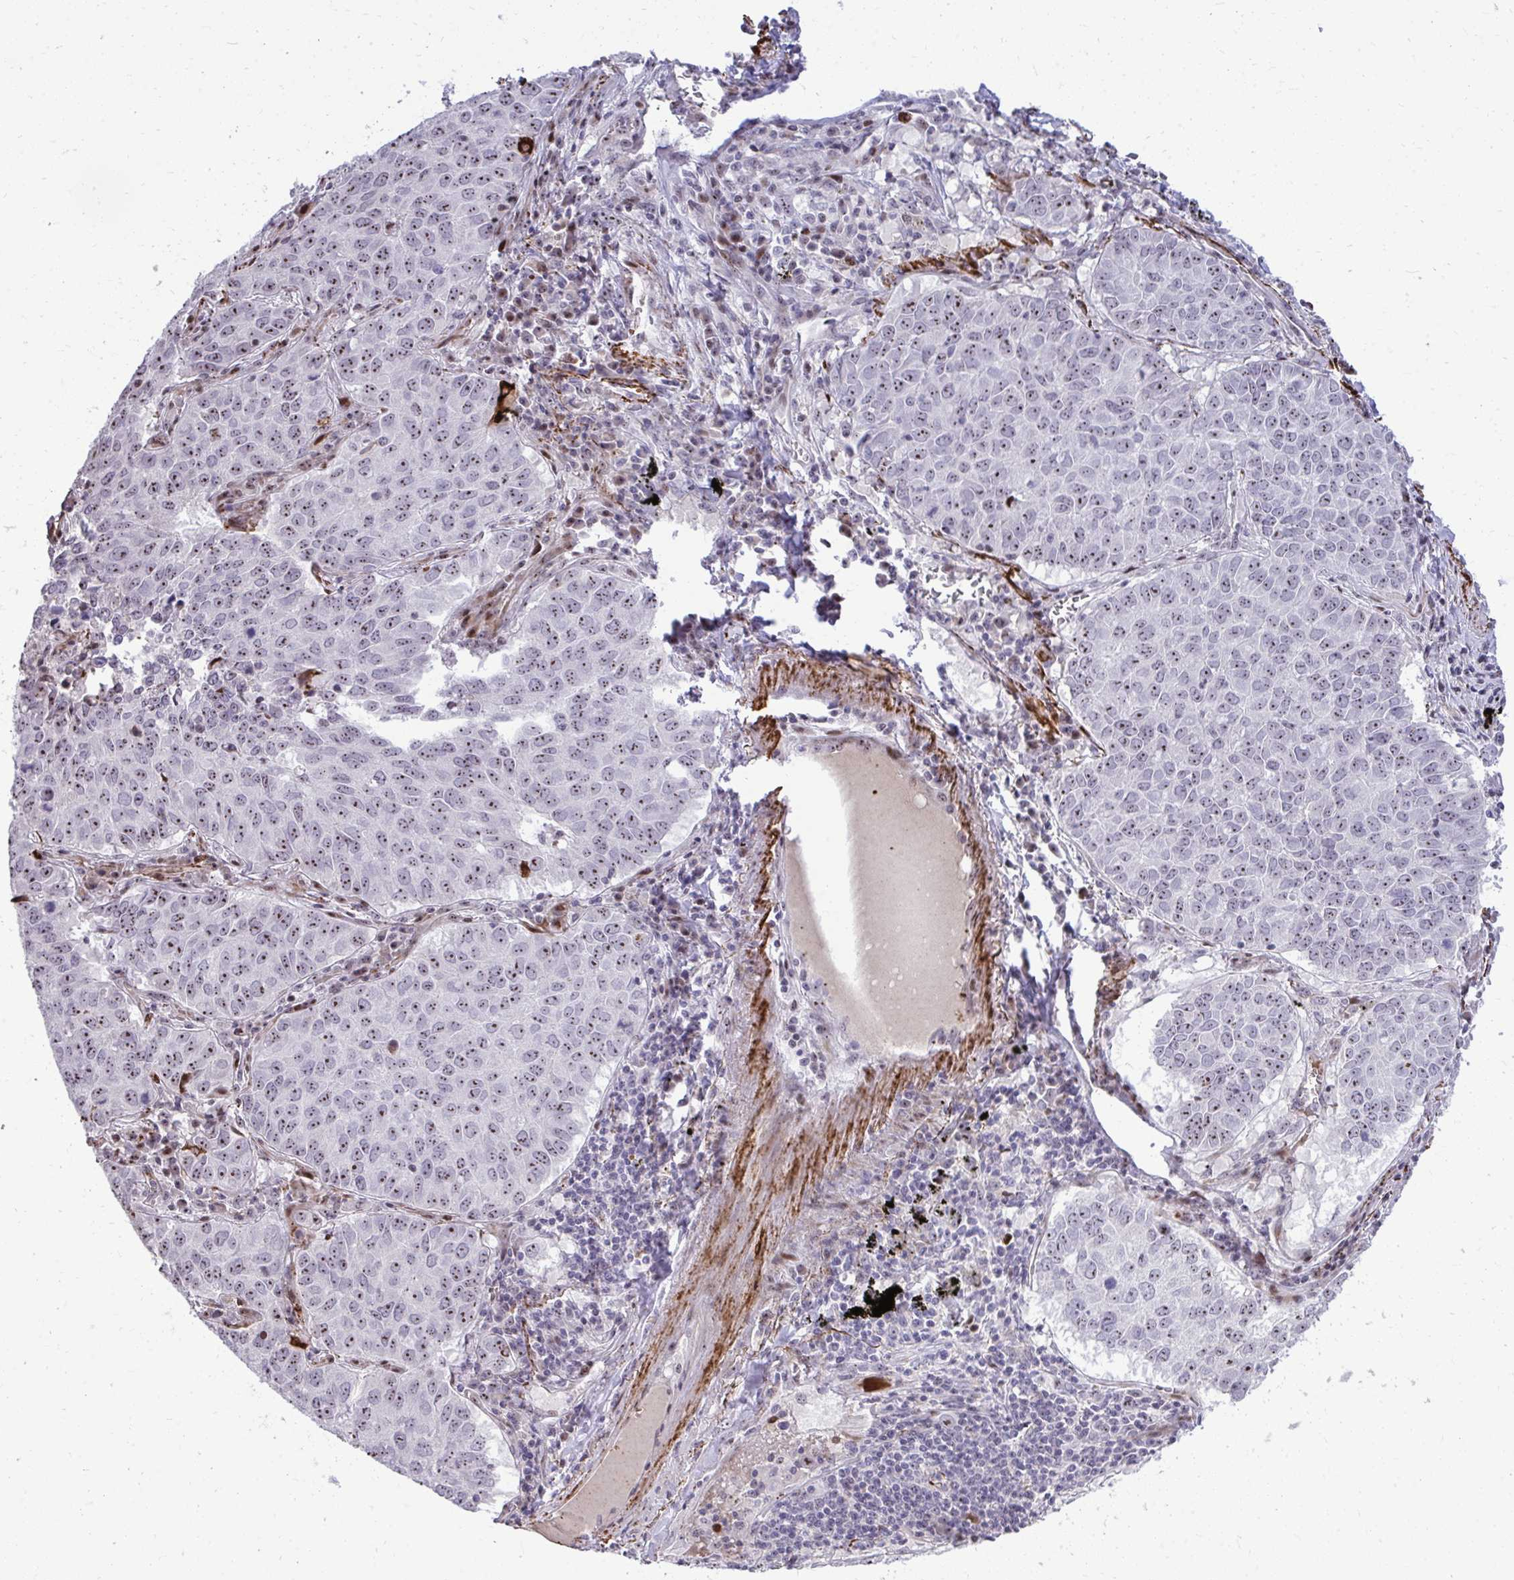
{"staining": {"intensity": "moderate", "quantity": ">75%", "location": "nuclear"}, "tissue": "lung cancer", "cell_type": "Tumor cells", "image_type": "cancer", "snomed": [{"axis": "morphology", "description": "Adenocarcinoma, NOS"}, {"axis": "topography", "description": "Lung"}], "caption": "An image showing moderate nuclear positivity in about >75% of tumor cells in lung cancer (adenocarcinoma), as visualized by brown immunohistochemical staining.", "gene": "DLX4", "patient": {"sex": "female", "age": 50}}